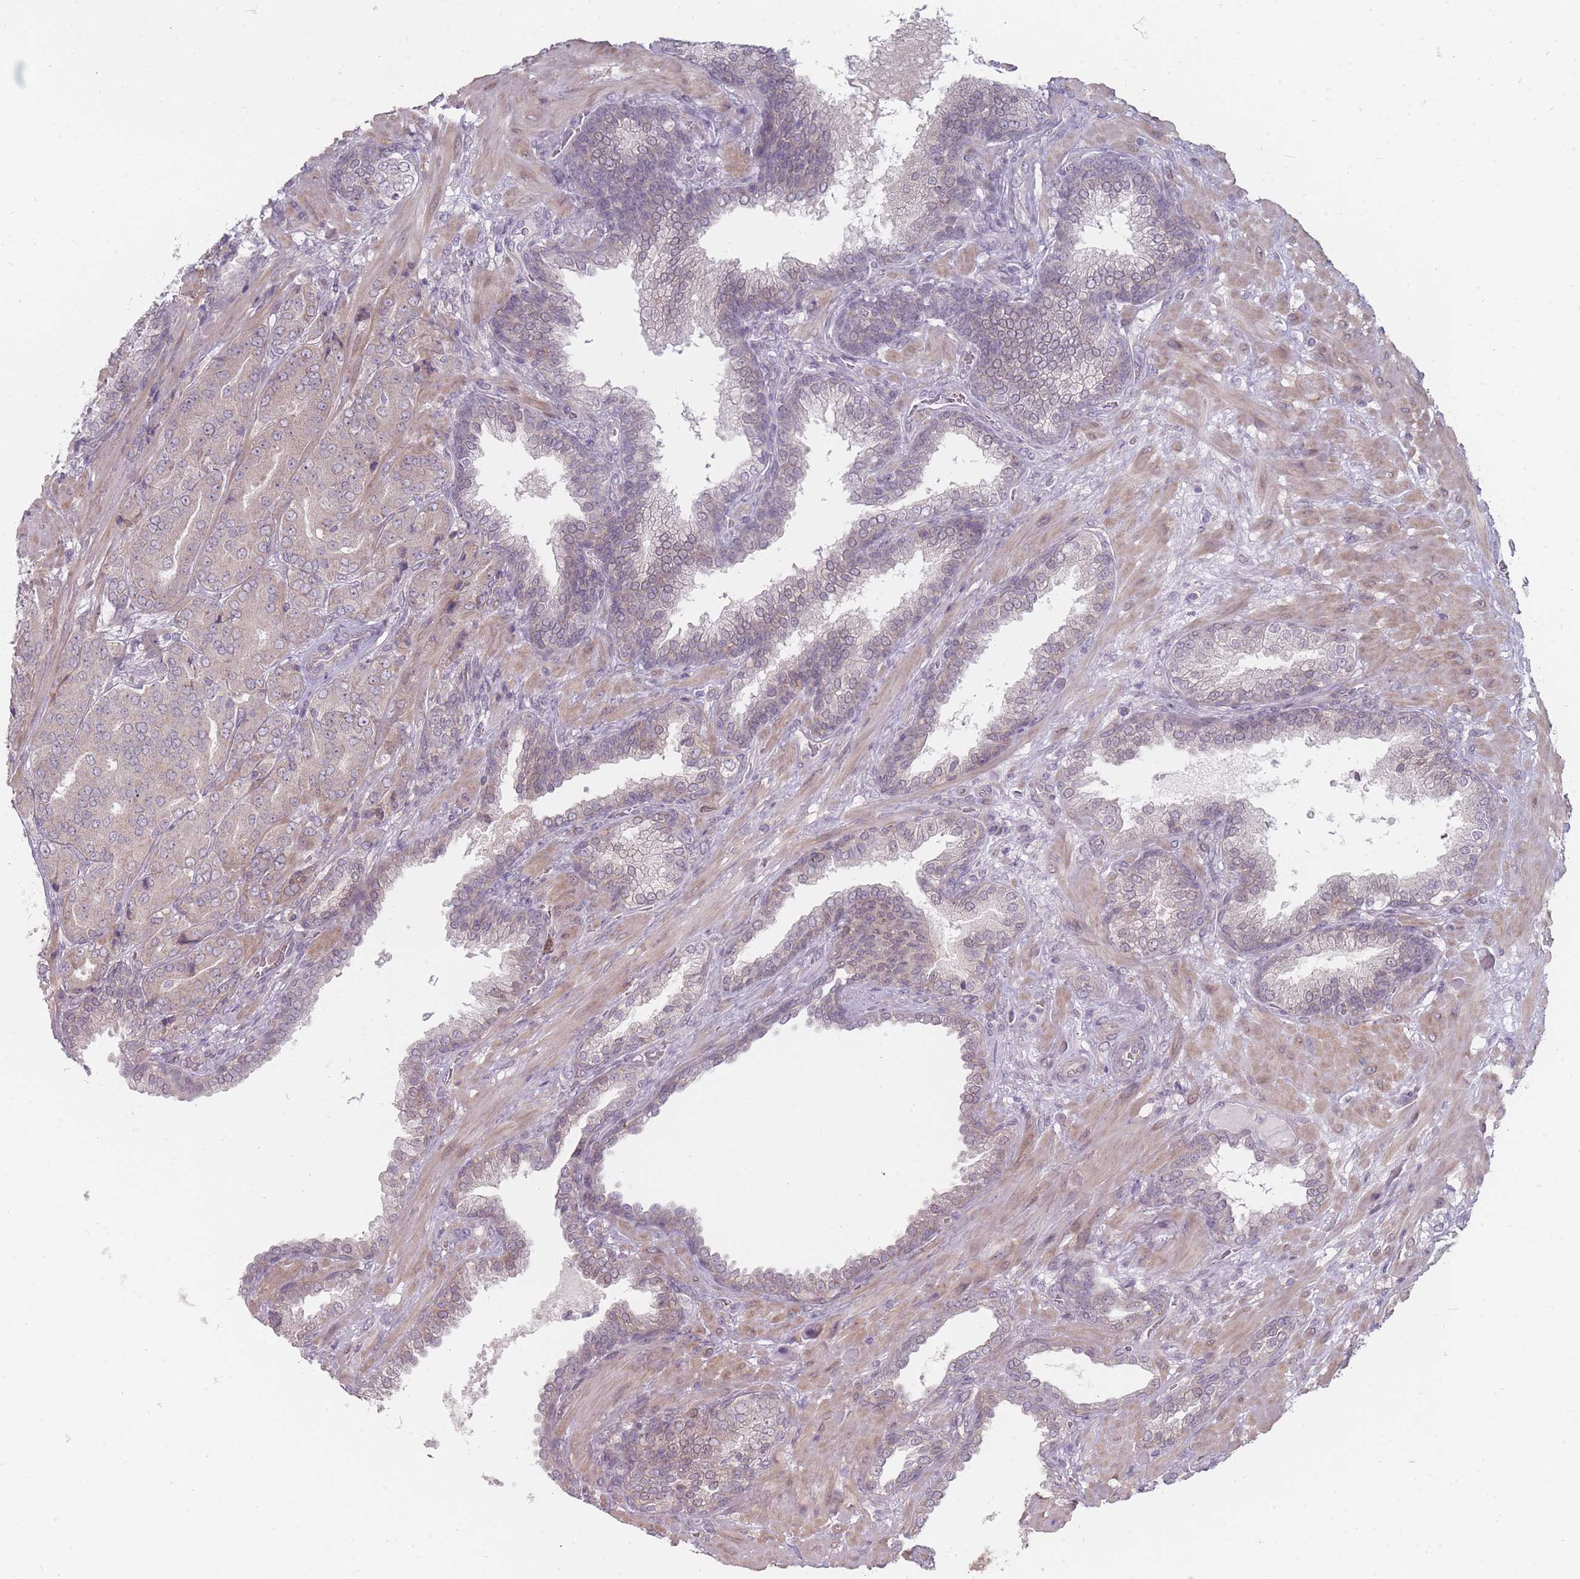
{"staining": {"intensity": "weak", "quantity": "<25%", "location": "cytoplasmic/membranous"}, "tissue": "prostate cancer", "cell_type": "Tumor cells", "image_type": "cancer", "snomed": [{"axis": "morphology", "description": "Adenocarcinoma, High grade"}, {"axis": "topography", "description": "Prostate"}], "caption": "Adenocarcinoma (high-grade) (prostate) was stained to show a protein in brown. There is no significant staining in tumor cells. Nuclei are stained in blue.", "gene": "PCDH12", "patient": {"sex": "male", "age": 63}}